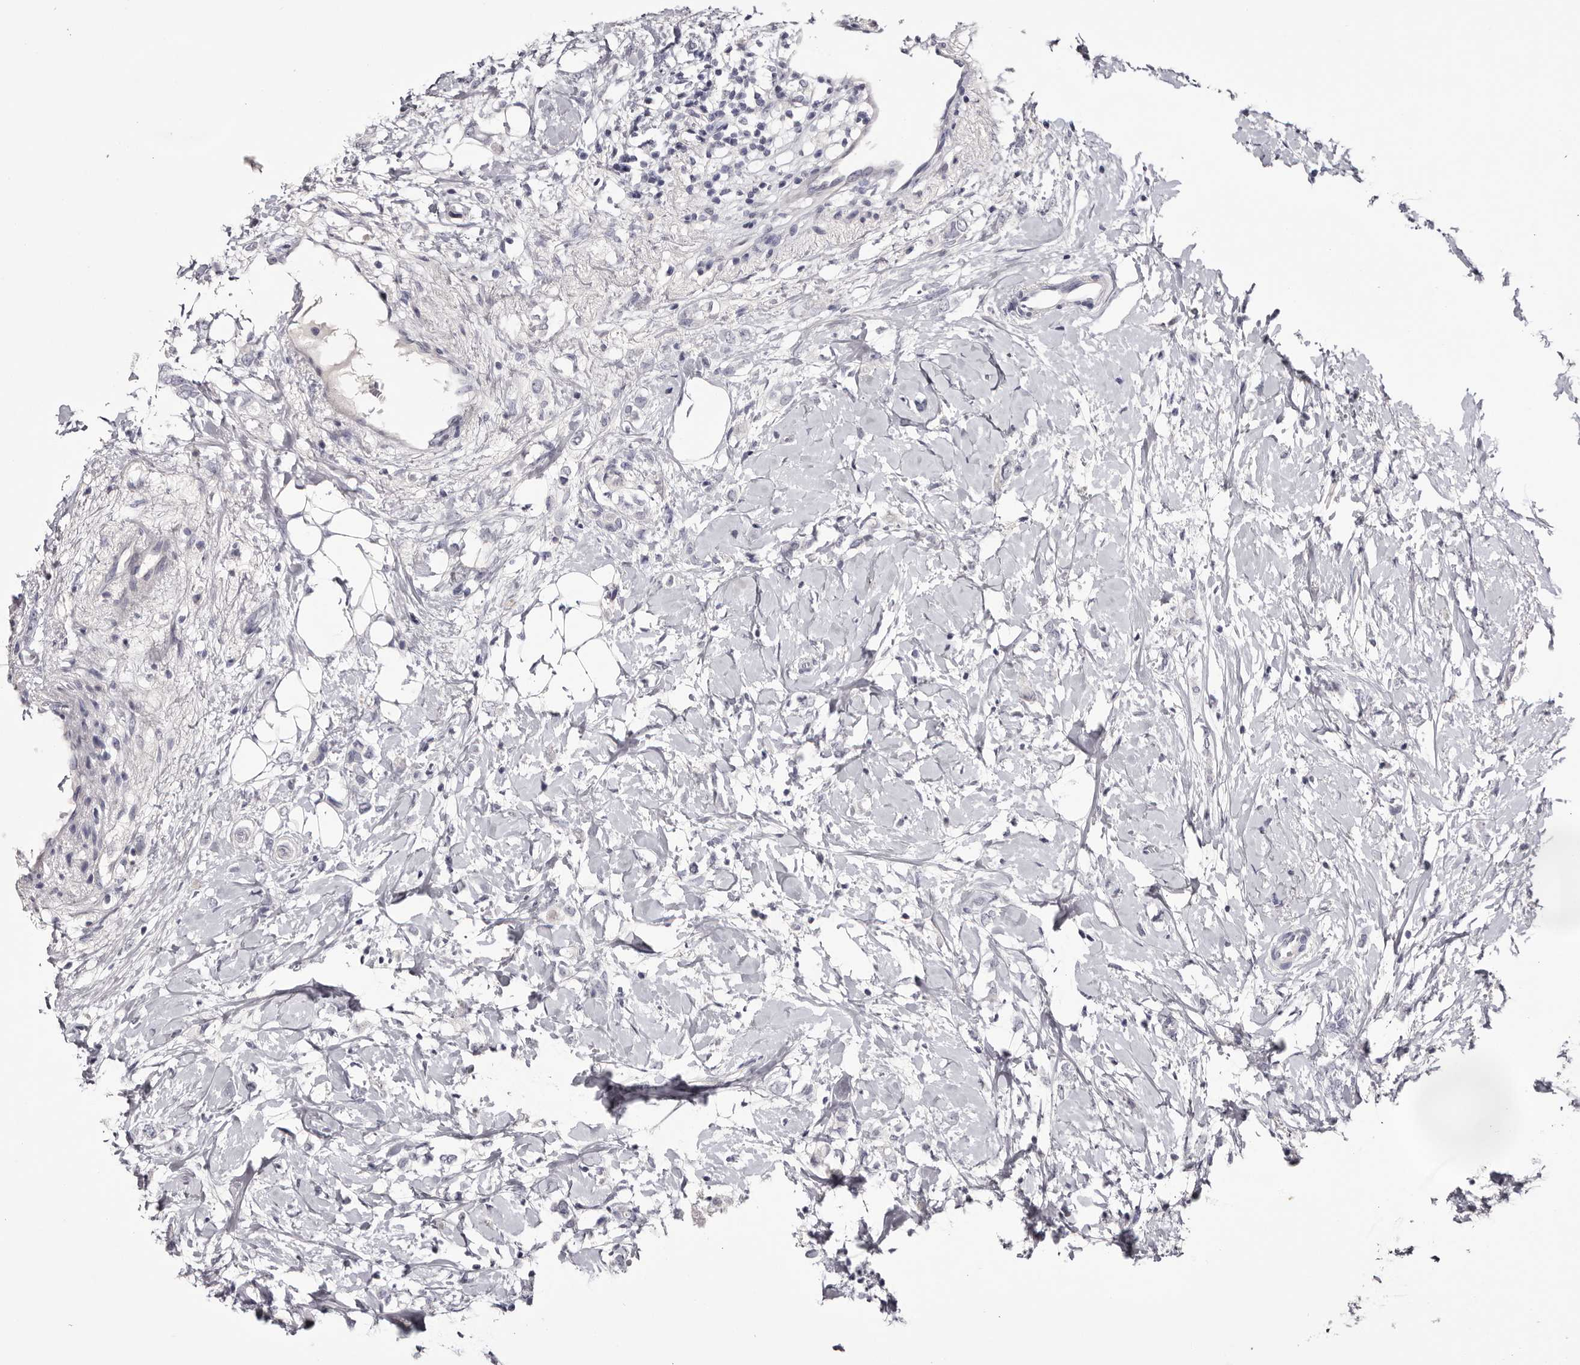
{"staining": {"intensity": "negative", "quantity": "none", "location": "none"}, "tissue": "breast cancer", "cell_type": "Tumor cells", "image_type": "cancer", "snomed": [{"axis": "morphology", "description": "Normal tissue, NOS"}, {"axis": "morphology", "description": "Lobular carcinoma"}, {"axis": "topography", "description": "Breast"}], "caption": "The micrograph demonstrates no staining of tumor cells in breast lobular carcinoma. Brightfield microscopy of immunohistochemistry (IHC) stained with DAB (3,3'-diaminobenzidine) (brown) and hematoxylin (blue), captured at high magnification.", "gene": "CA6", "patient": {"sex": "female", "age": 47}}